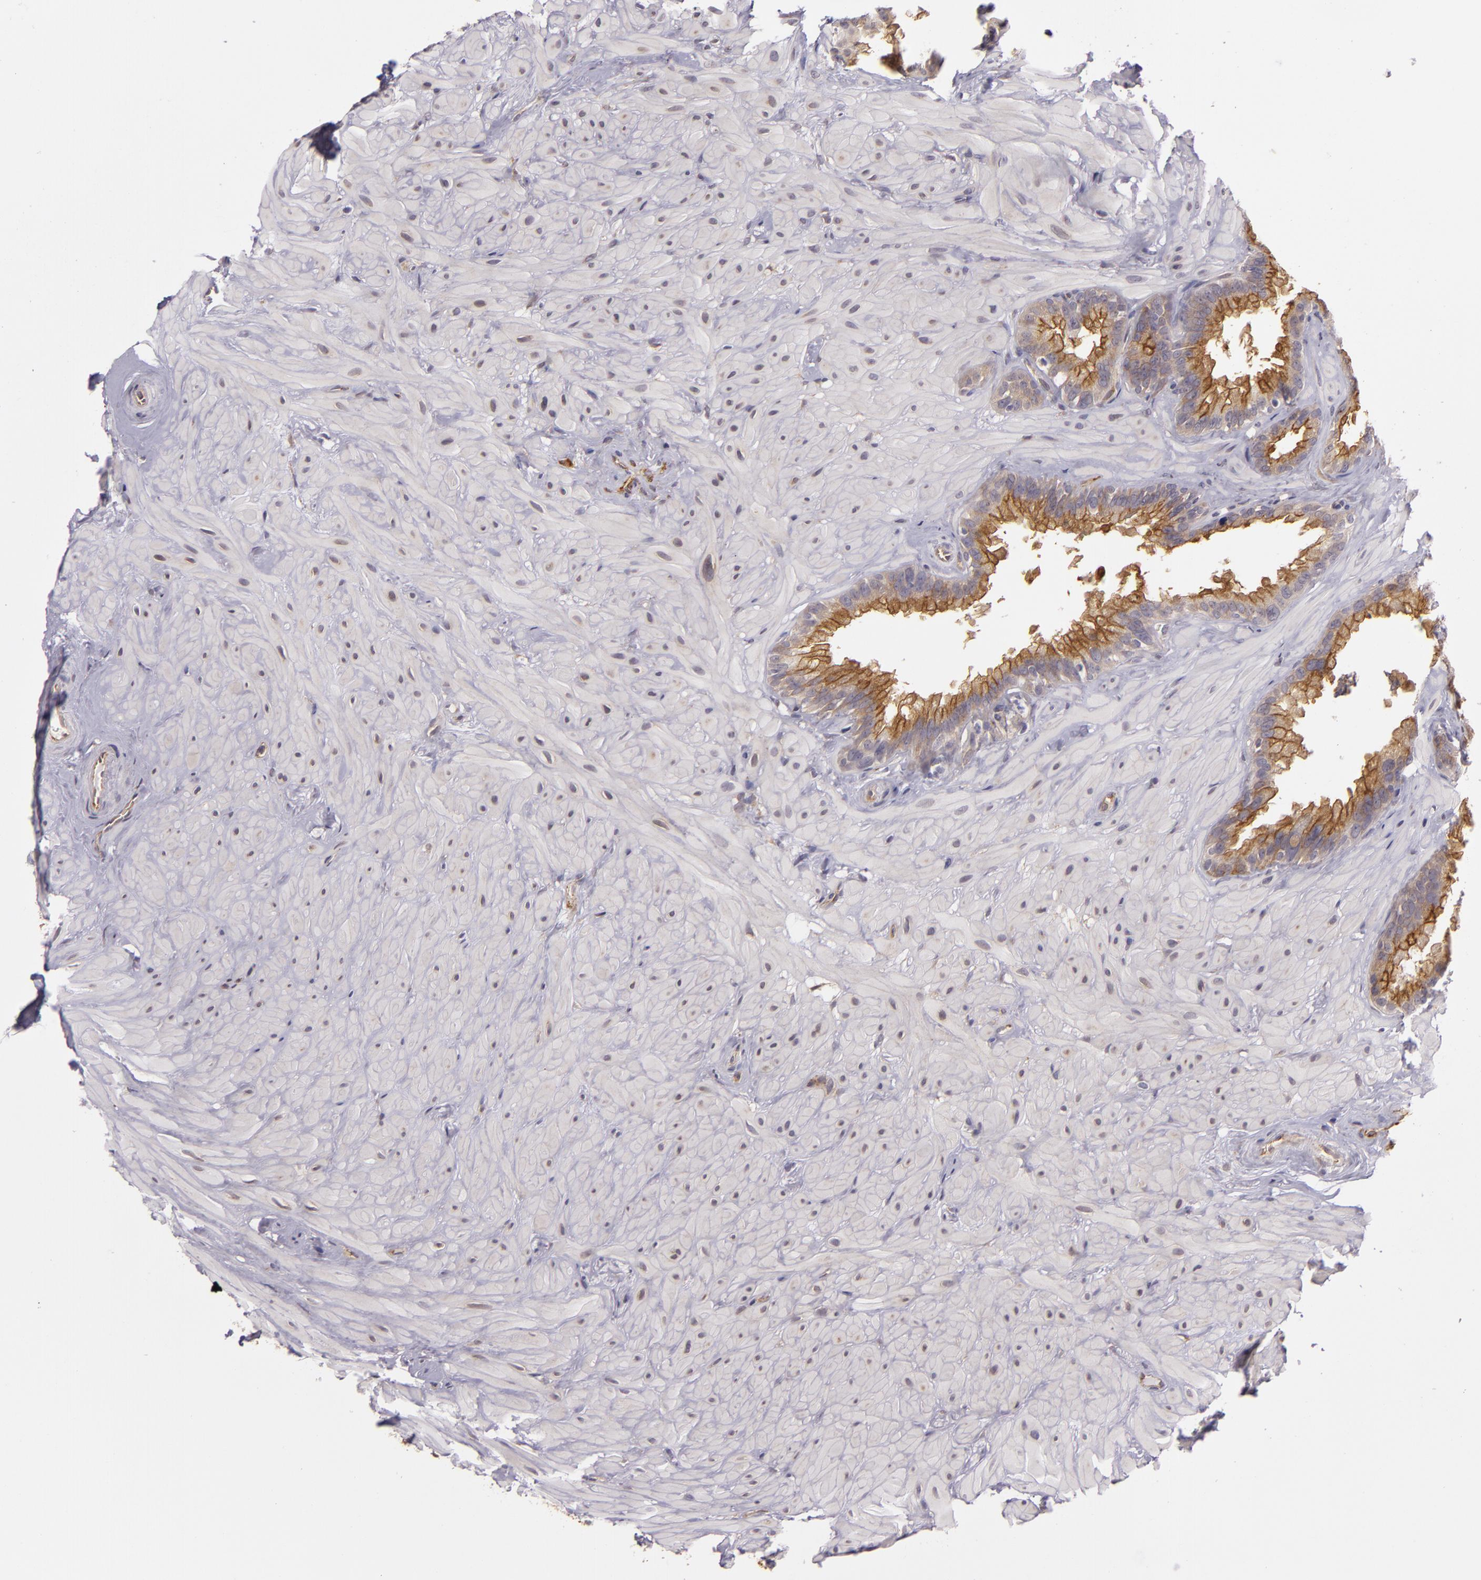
{"staining": {"intensity": "moderate", "quantity": ">75%", "location": "cytoplasmic/membranous"}, "tissue": "seminal vesicle", "cell_type": "Glandular cells", "image_type": "normal", "snomed": [{"axis": "morphology", "description": "Normal tissue, NOS"}, {"axis": "topography", "description": "Prostate"}, {"axis": "topography", "description": "Seminal veicle"}], "caption": "Moderate cytoplasmic/membranous positivity for a protein is appreciated in approximately >75% of glandular cells of normal seminal vesicle using immunohistochemistry.", "gene": "SYTL4", "patient": {"sex": "male", "age": 63}}